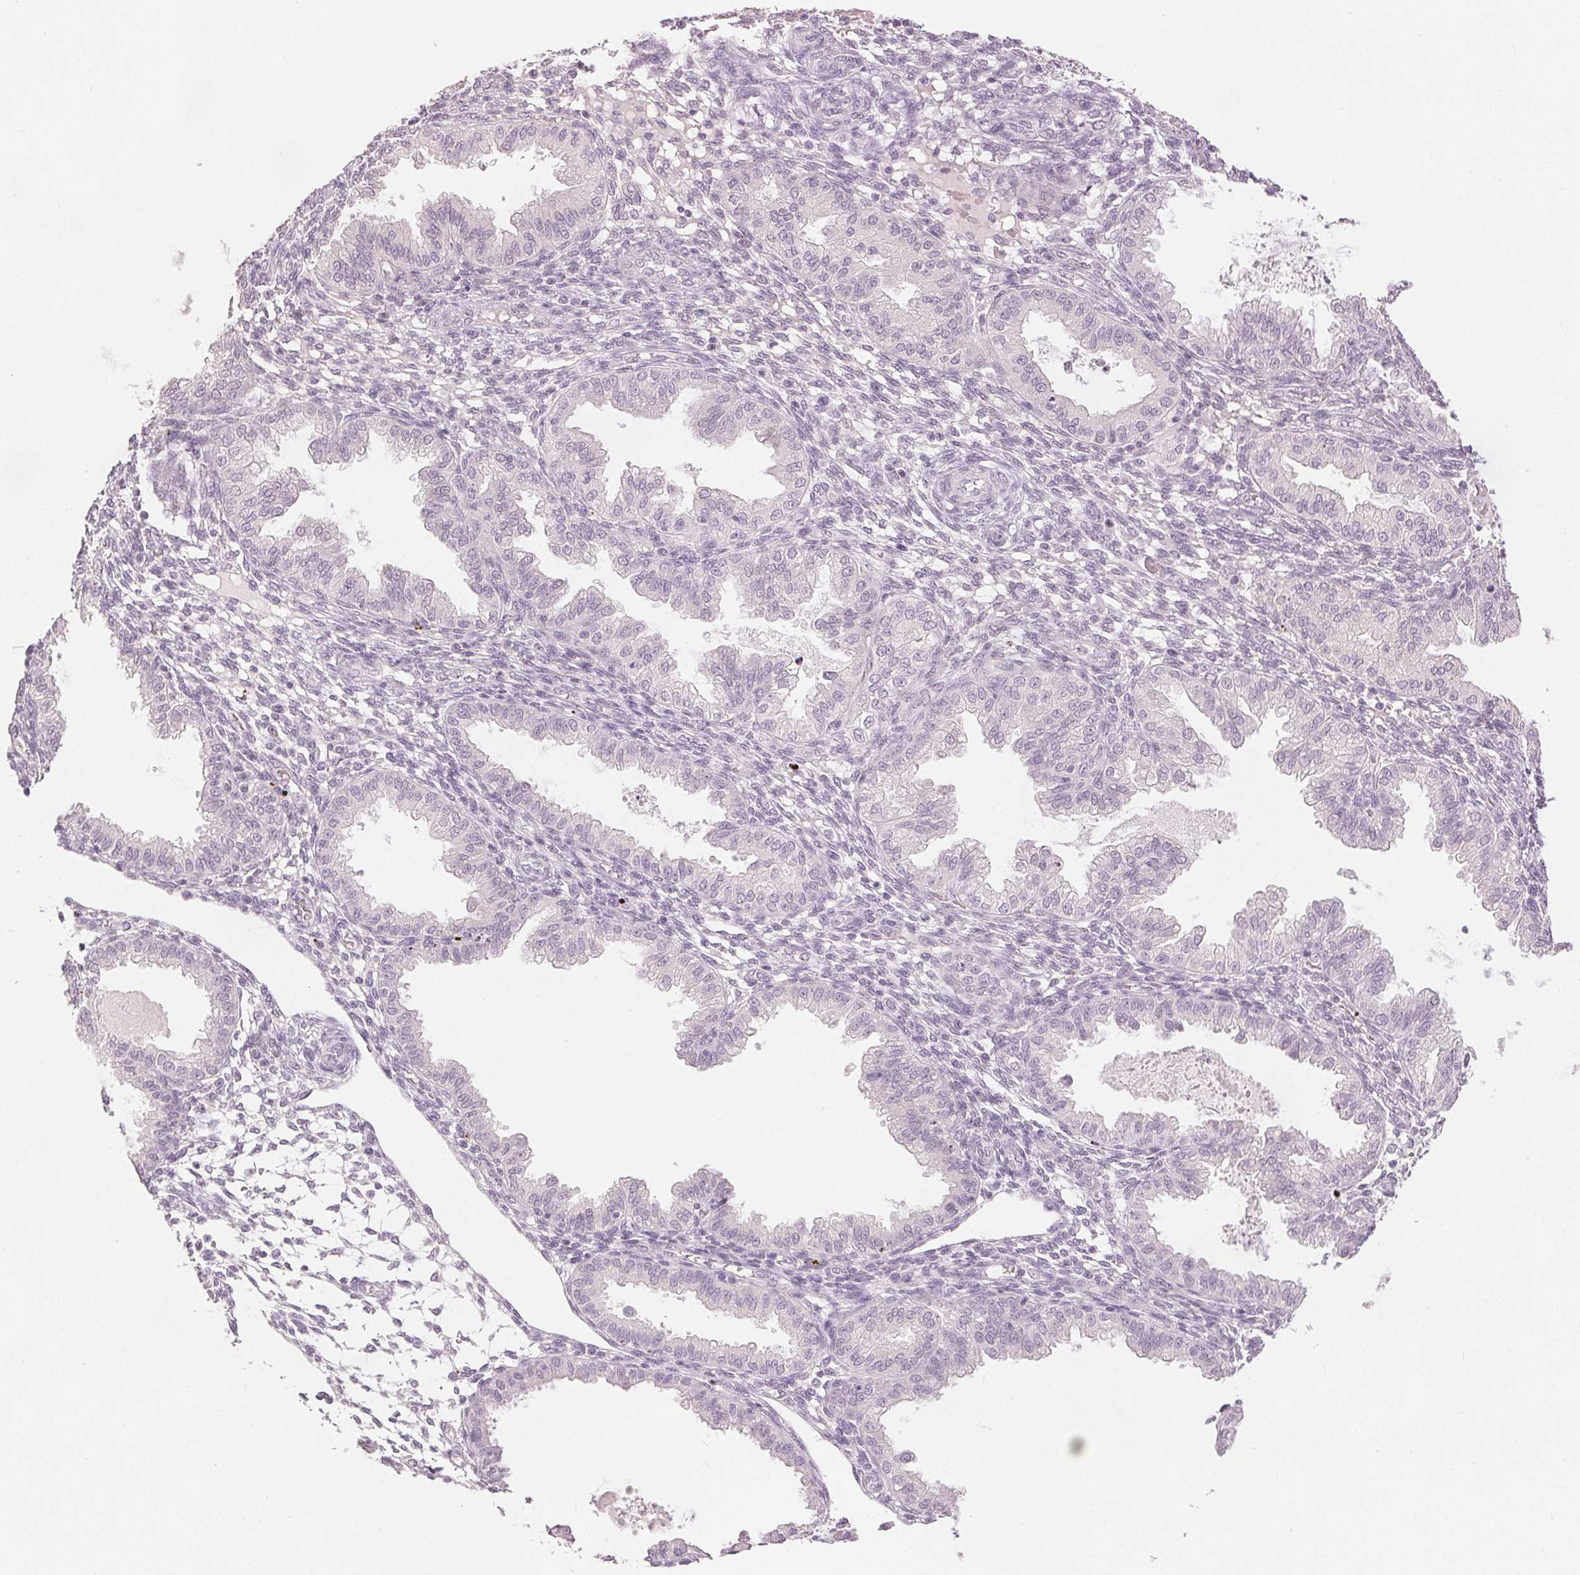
{"staining": {"intensity": "negative", "quantity": "none", "location": "none"}, "tissue": "endometrium", "cell_type": "Cells in endometrial stroma", "image_type": "normal", "snomed": [{"axis": "morphology", "description": "Normal tissue, NOS"}, {"axis": "topography", "description": "Endometrium"}], "caption": "Immunohistochemistry (IHC) image of benign endometrium: endometrium stained with DAB (3,3'-diaminobenzidine) displays no significant protein staining in cells in endometrial stroma. Nuclei are stained in blue.", "gene": "SLC27A5", "patient": {"sex": "female", "age": 33}}